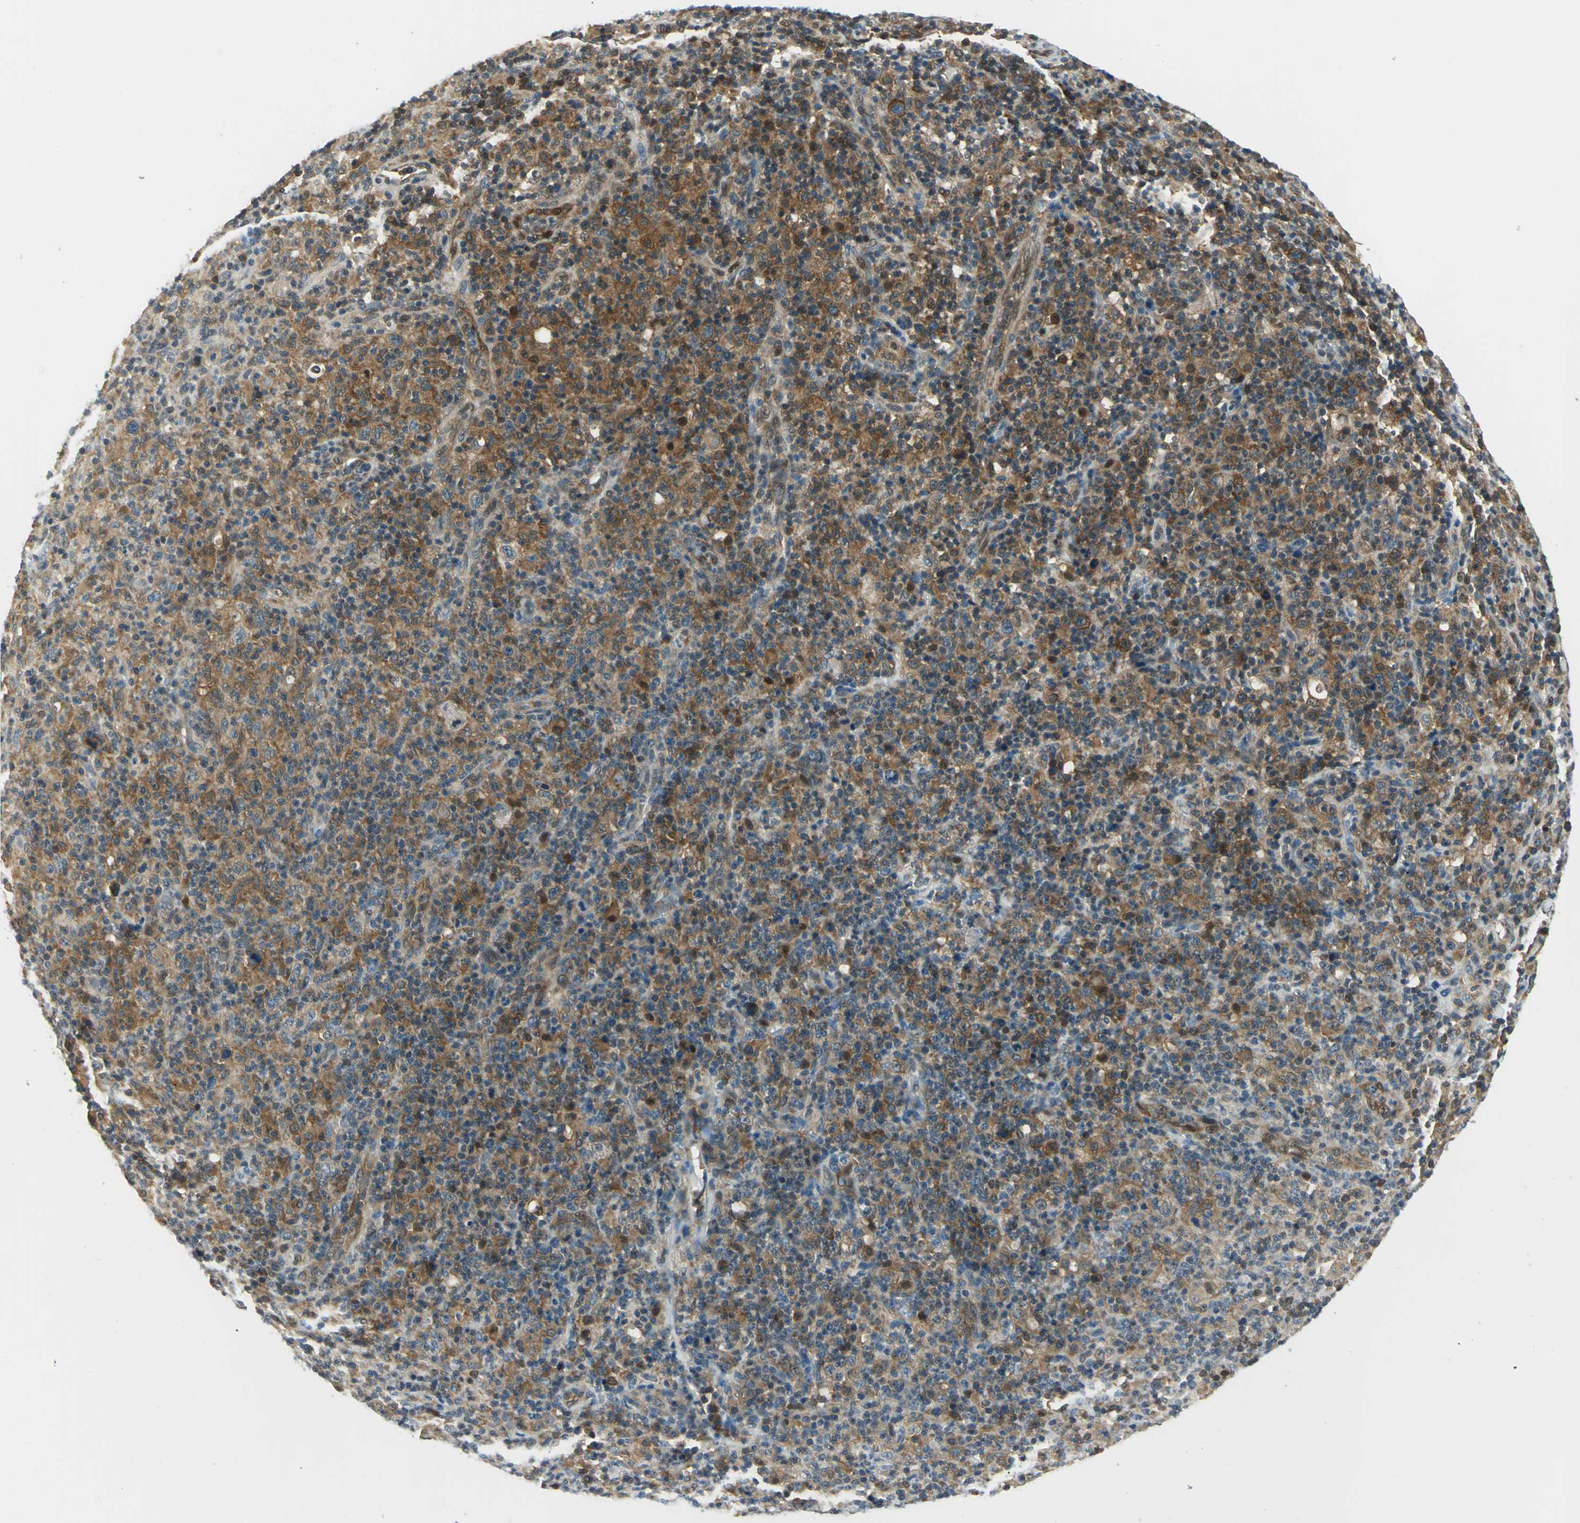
{"staining": {"intensity": "moderate", "quantity": ">75%", "location": "cytoplasmic/membranous"}, "tissue": "lymphoma", "cell_type": "Tumor cells", "image_type": "cancer", "snomed": [{"axis": "morphology", "description": "Hodgkin's disease, NOS"}, {"axis": "topography", "description": "Lymph node"}], "caption": "Lymphoma stained with immunohistochemistry (IHC) exhibits moderate cytoplasmic/membranous positivity in approximately >75% of tumor cells.", "gene": "FYN", "patient": {"sex": "male", "age": 65}}